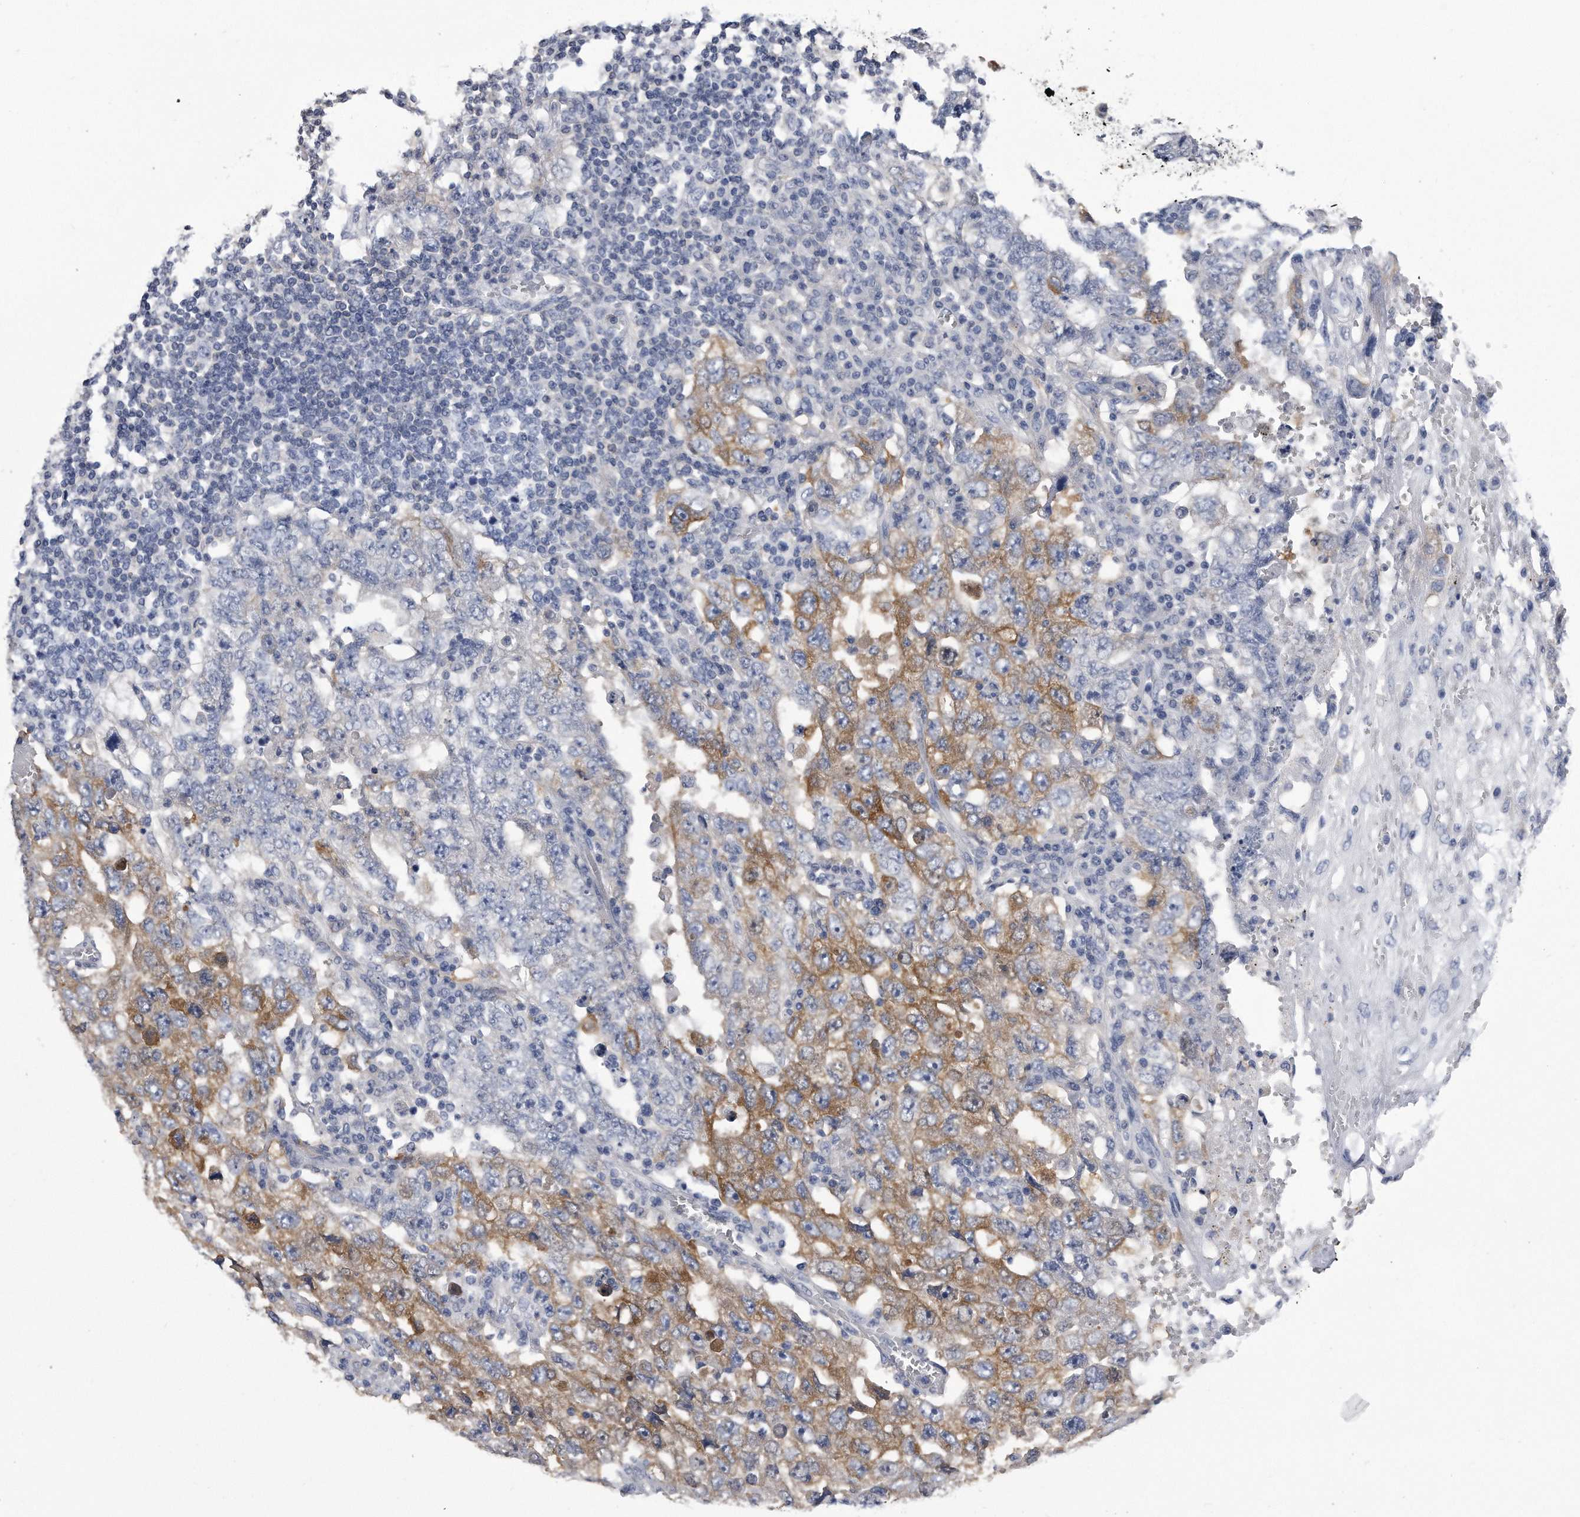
{"staining": {"intensity": "moderate", "quantity": "<25%", "location": "cytoplasmic/membranous"}, "tissue": "testis cancer", "cell_type": "Tumor cells", "image_type": "cancer", "snomed": [{"axis": "morphology", "description": "Carcinoma, Embryonal, NOS"}, {"axis": "topography", "description": "Testis"}], "caption": "This photomicrograph exhibits IHC staining of embryonal carcinoma (testis), with low moderate cytoplasmic/membranous expression in about <25% of tumor cells.", "gene": "PYGB", "patient": {"sex": "male", "age": 26}}